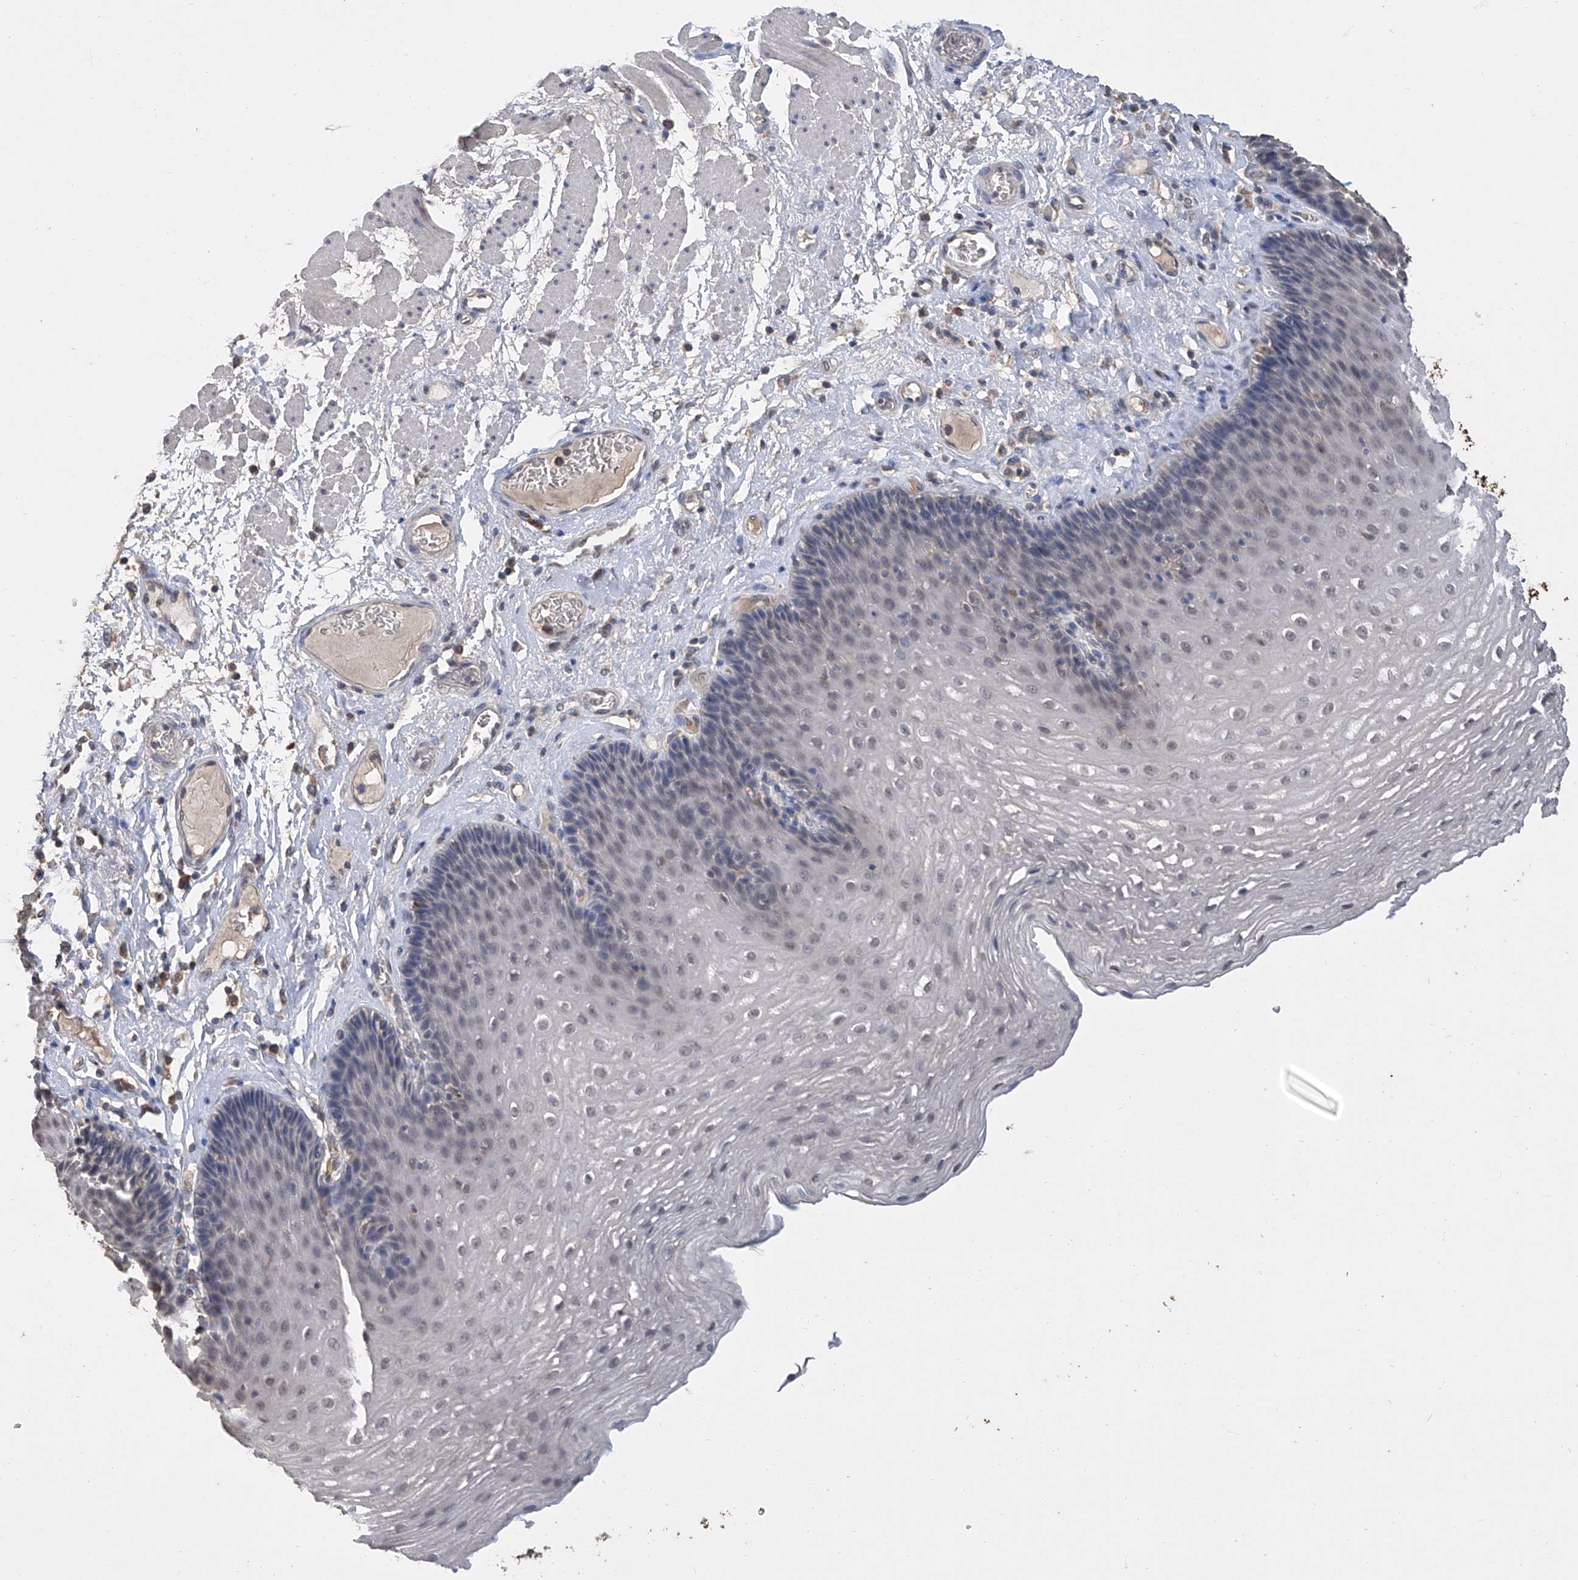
{"staining": {"intensity": "negative", "quantity": "none", "location": "none"}, "tissue": "esophagus", "cell_type": "Squamous epithelial cells", "image_type": "normal", "snomed": [{"axis": "morphology", "description": "Normal tissue, NOS"}, {"axis": "topography", "description": "Esophagus"}], "caption": "An image of esophagus stained for a protein reveals no brown staining in squamous epithelial cells. (DAB IHC with hematoxylin counter stain).", "gene": "GPT", "patient": {"sex": "female", "age": 66}}